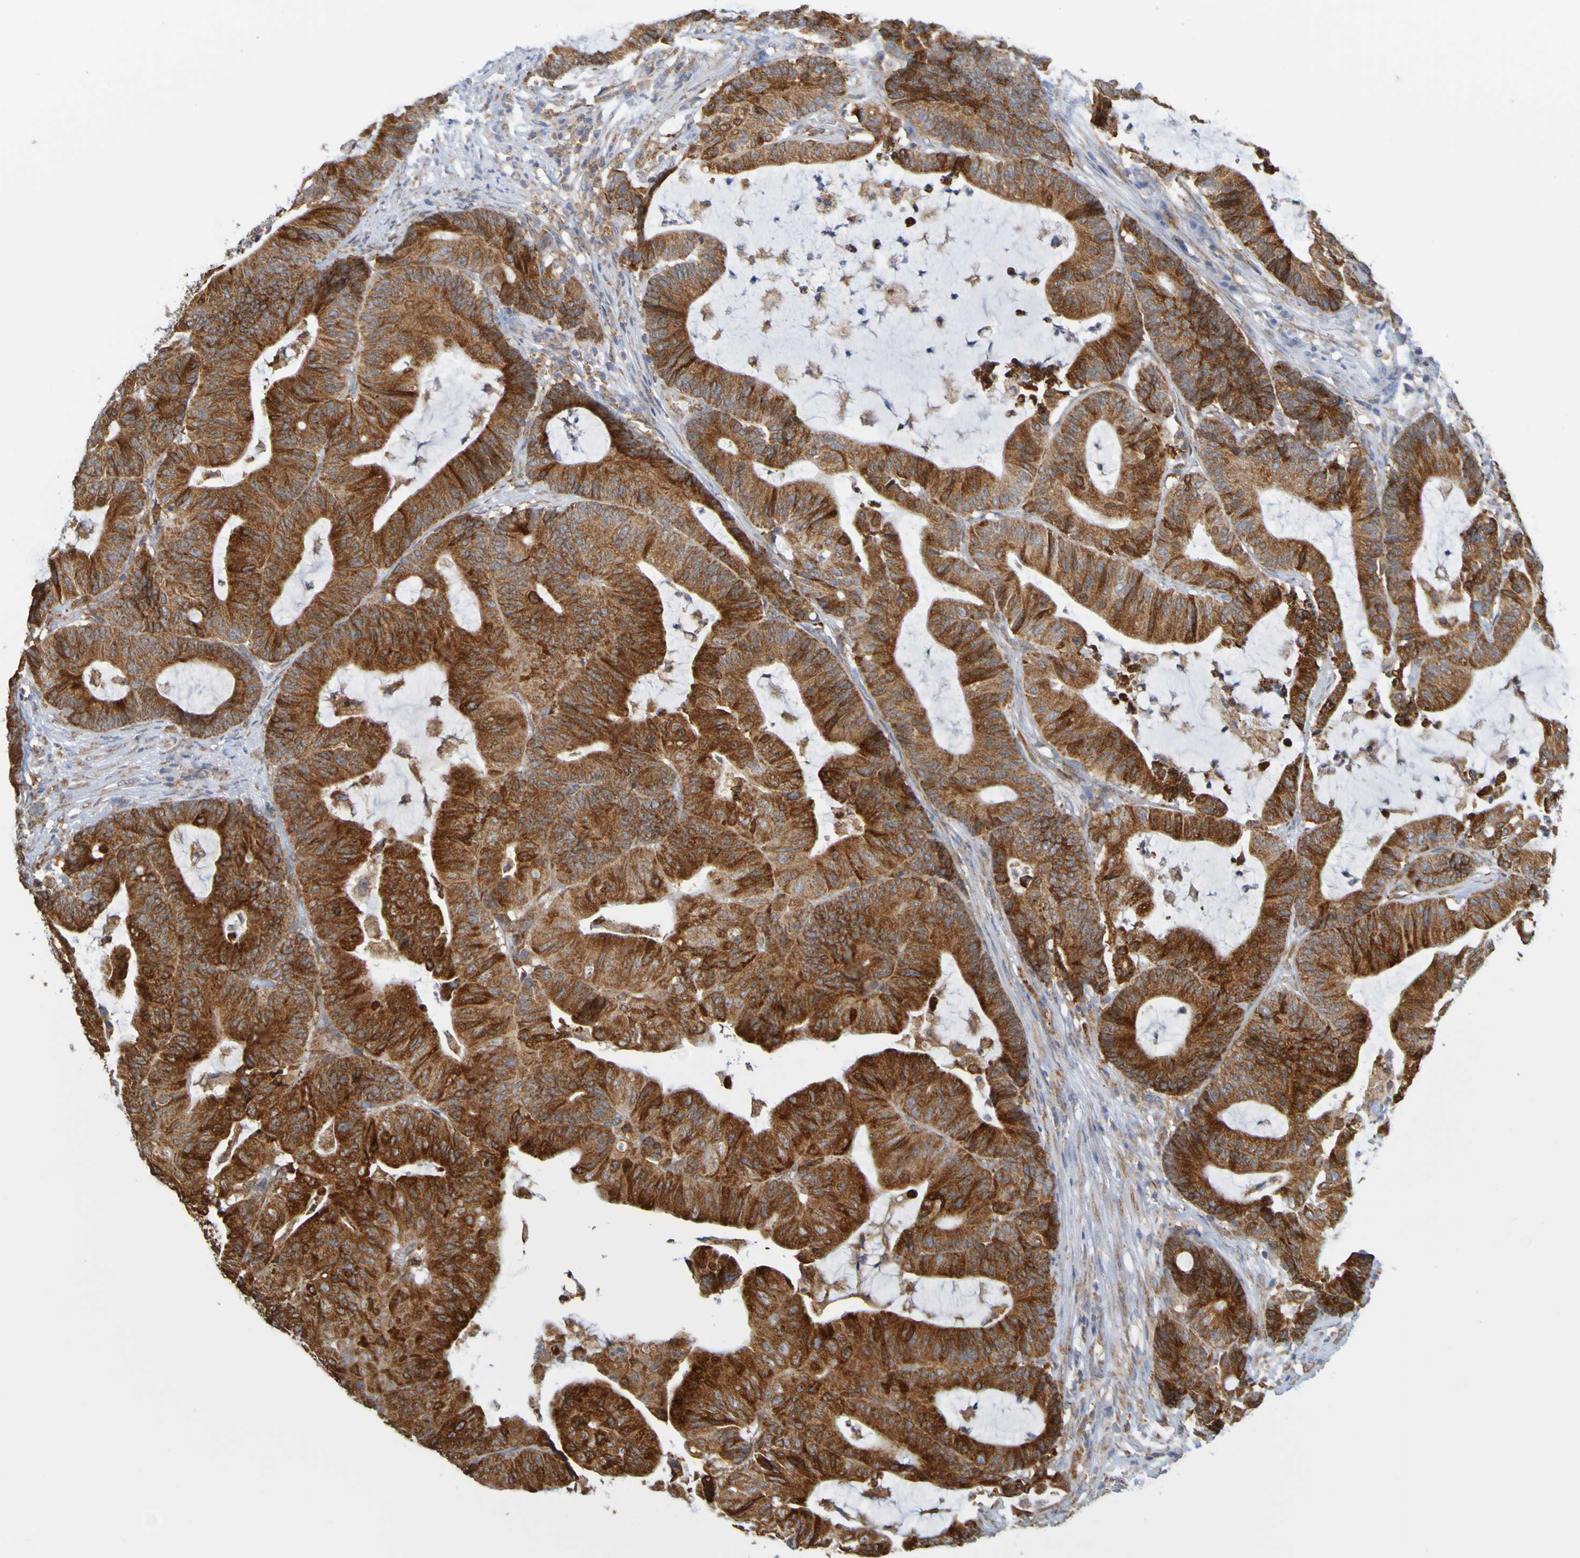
{"staining": {"intensity": "strong", "quantity": "<25%", "location": "cytoplasmic/membranous"}, "tissue": "colorectal cancer", "cell_type": "Tumor cells", "image_type": "cancer", "snomed": [{"axis": "morphology", "description": "Adenocarcinoma, NOS"}, {"axis": "topography", "description": "Colon"}], "caption": "A micrograph of human adenocarcinoma (colorectal) stained for a protein demonstrates strong cytoplasmic/membranous brown staining in tumor cells.", "gene": "PDIA3", "patient": {"sex": "female", "age": 84}}